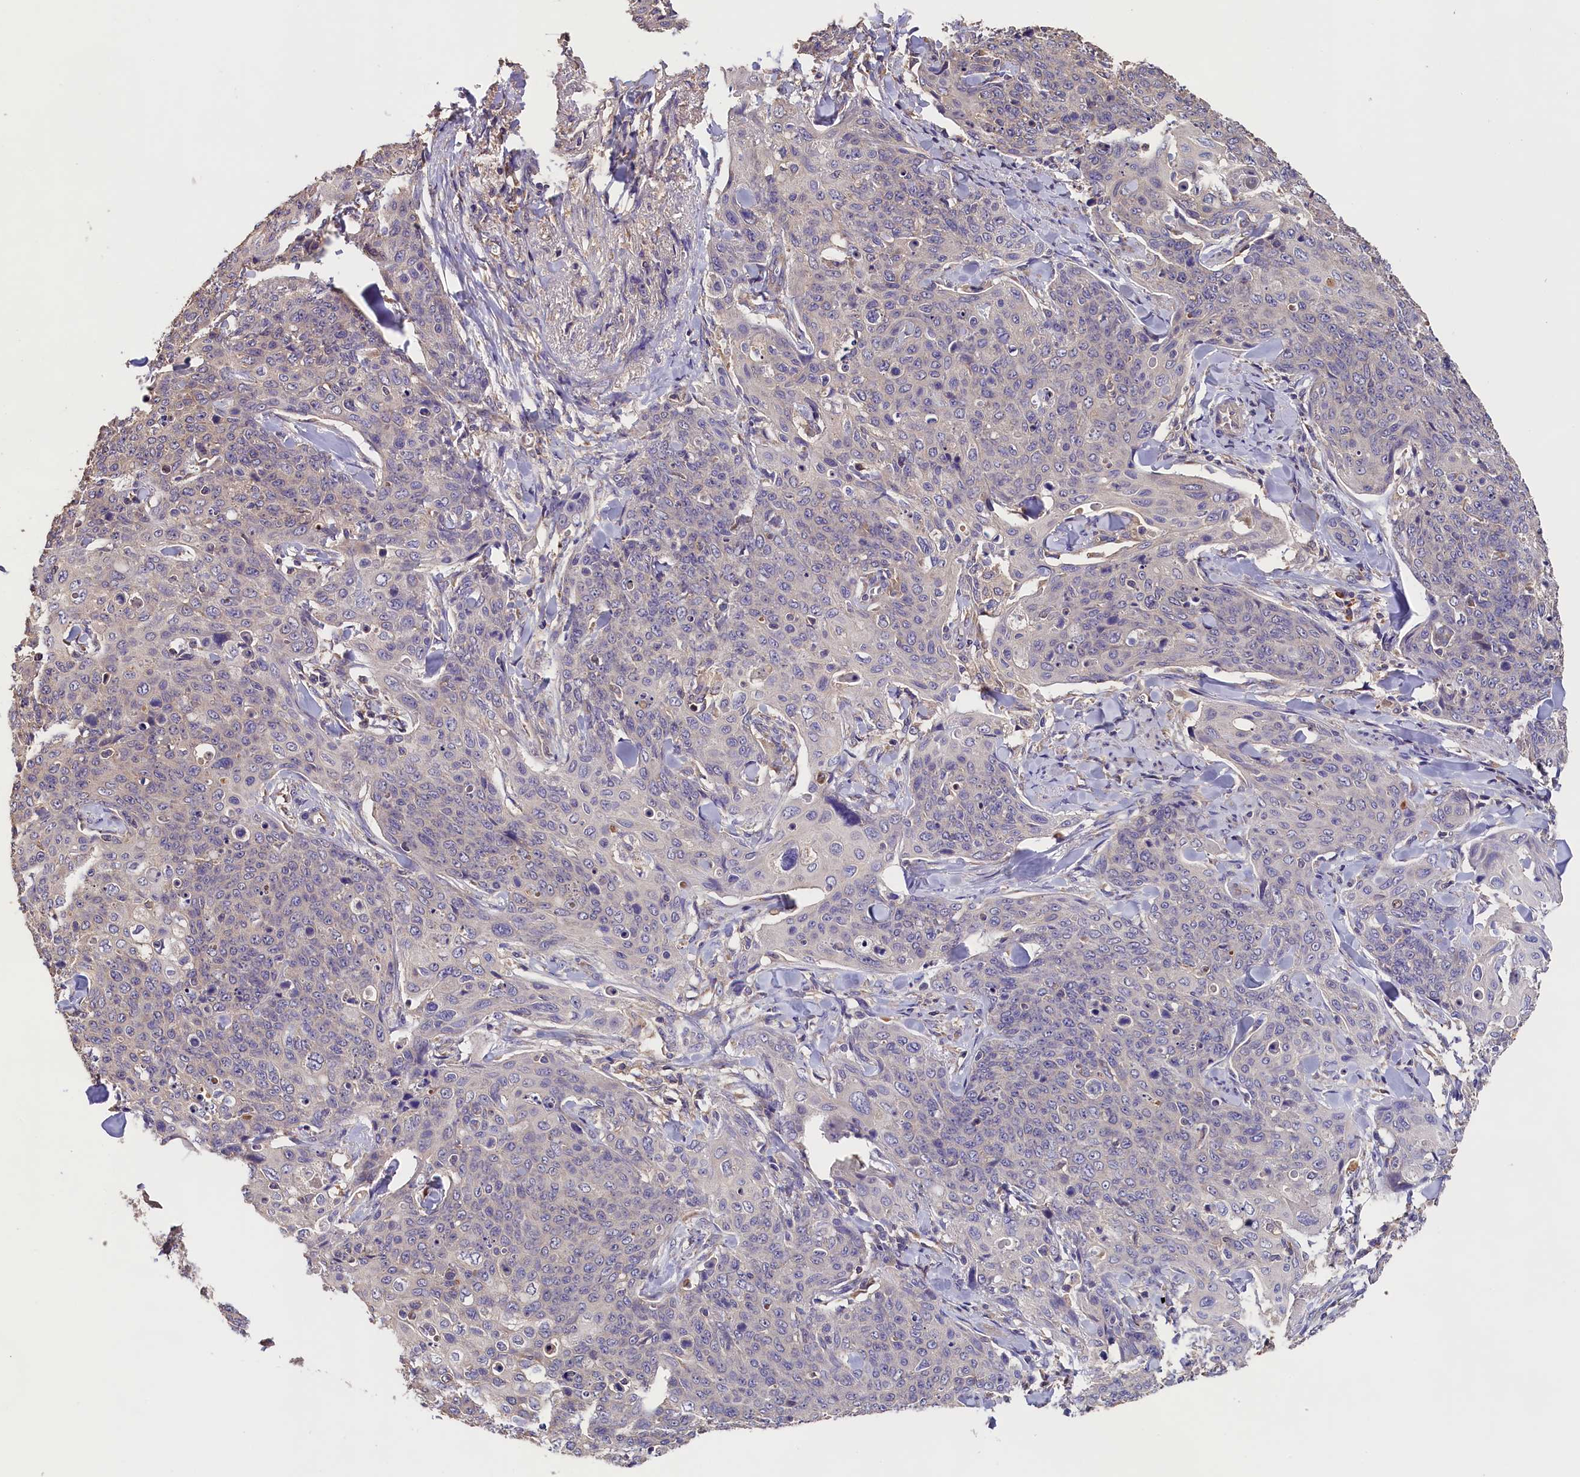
{"staining": {"intensity": "weak", "quantity": "<25%", "location": "cytoplasmic/membranous"}, "tissue": "skin cancer", "cell_type": "Tumor cells", "image_type": "cancer", "snomed": [{"axis": "morphology", "description": "Squamous cell carcinoma, NOS"}, {"axis": "topography", "description": "Skin"}, {"axis": "topography", "description": "Vulva"}], "caption": "Tumor cells are negative for brown protein staining in skin cancer.", "gene": "ENKD1", "patient": {"sex": "female", "age": 85}}